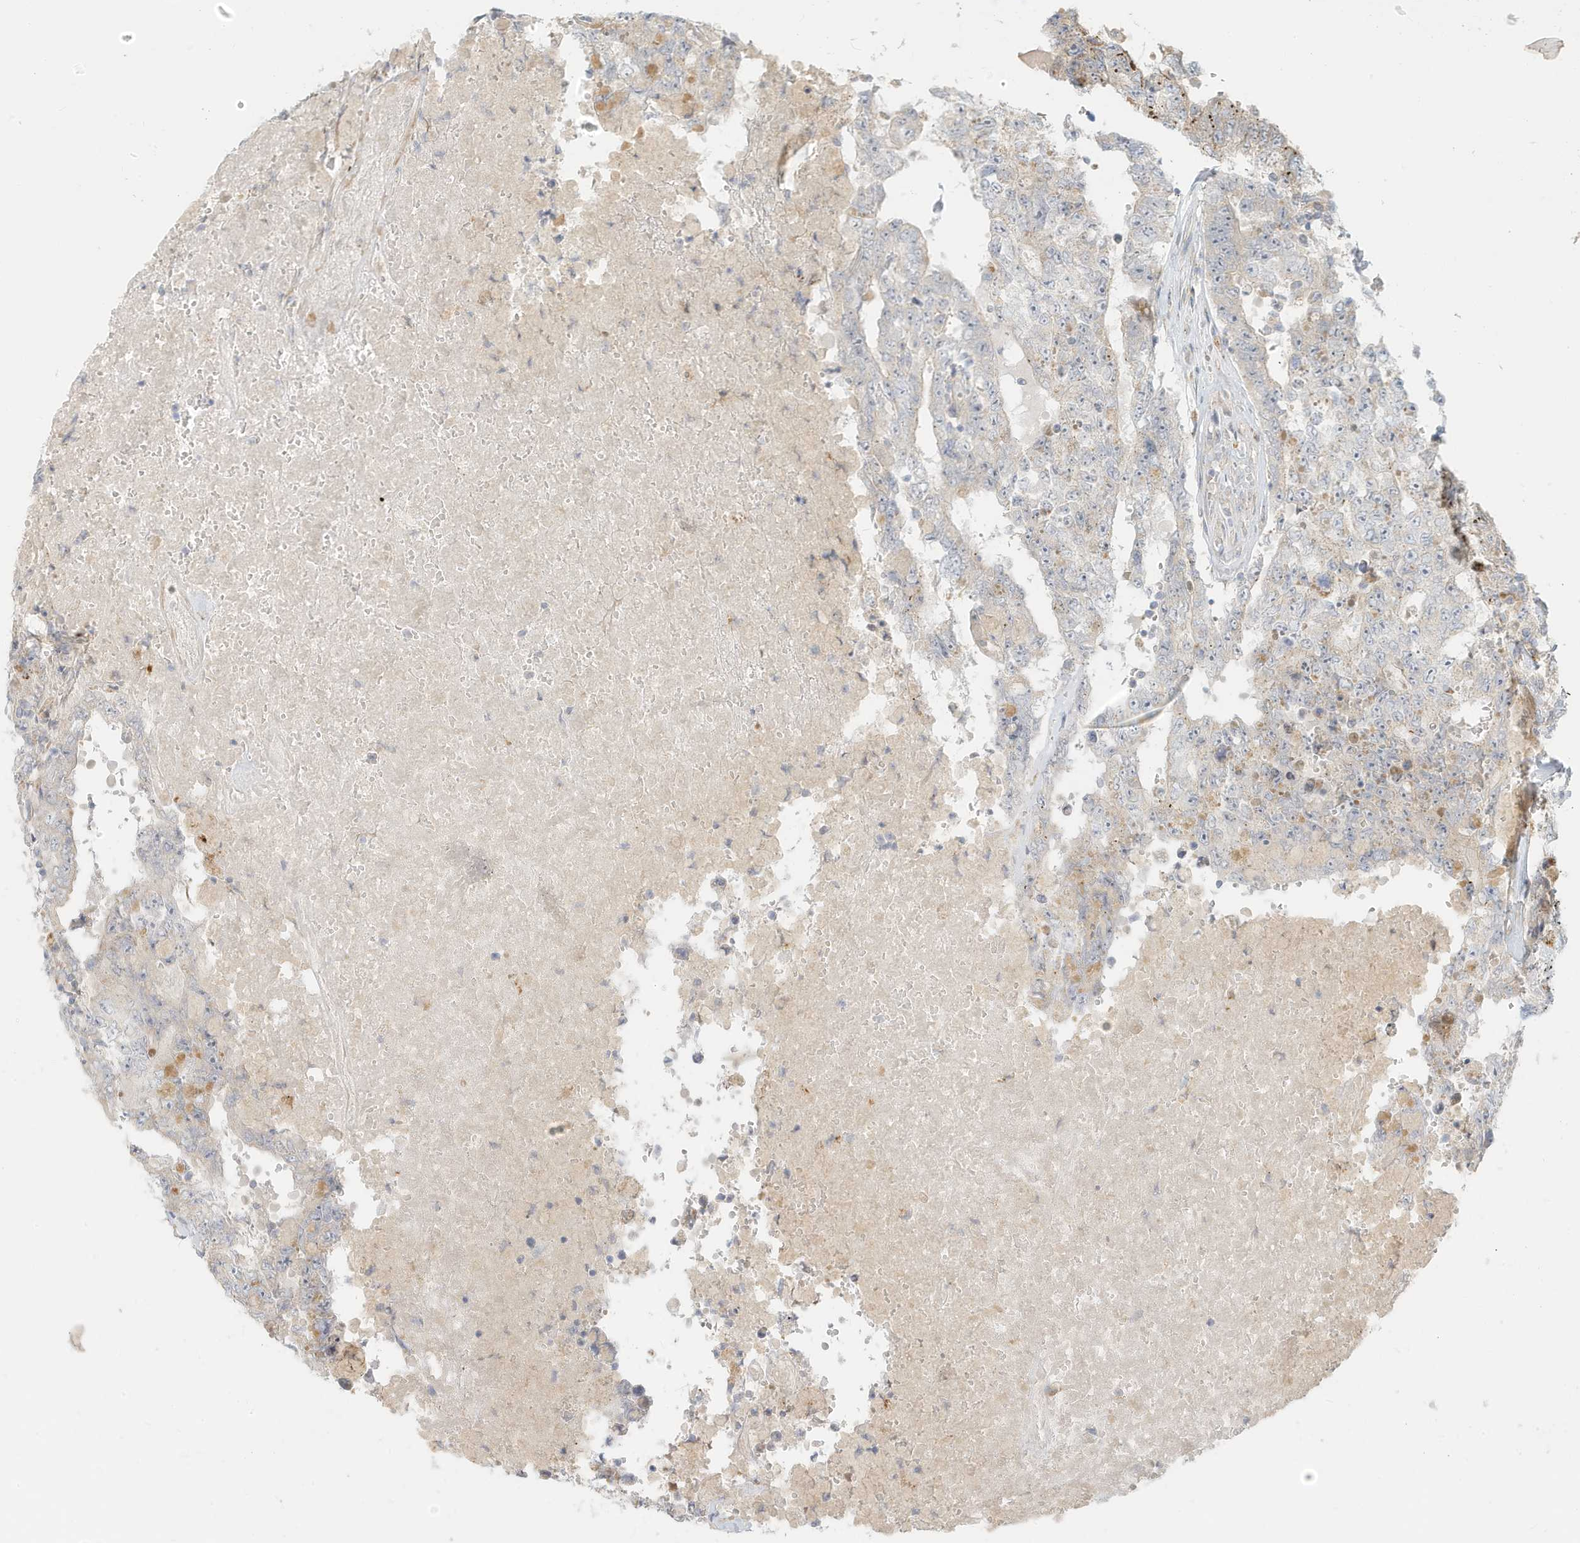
{"staining": {"intensity": "negative", "quantity": "none", "location": "none"}, "tissue": "testis cancer", "cell_type": "Tumor cells", "image_type": "cancer", "snomed": [{"axis": "morphology", "description": "Carcinoma, Embryonal, NOS"}, {"axis": "topography", "description": "Testis"}], "caption": "A high-resolution micrograph shows immunohistochemistry staining of testis cancer (embryonal carcinoma), which reveals no significant expression in tumor cells. (Stains: DAB (3,3'-diaminobenzidine) immunohistochemistry (IHC) with hematoxylin counter stain, Microscopy: brightfield microscopy at high magnification).", "gene": "MCOLN1", "patient": {"sex": "male", "age": 26}}